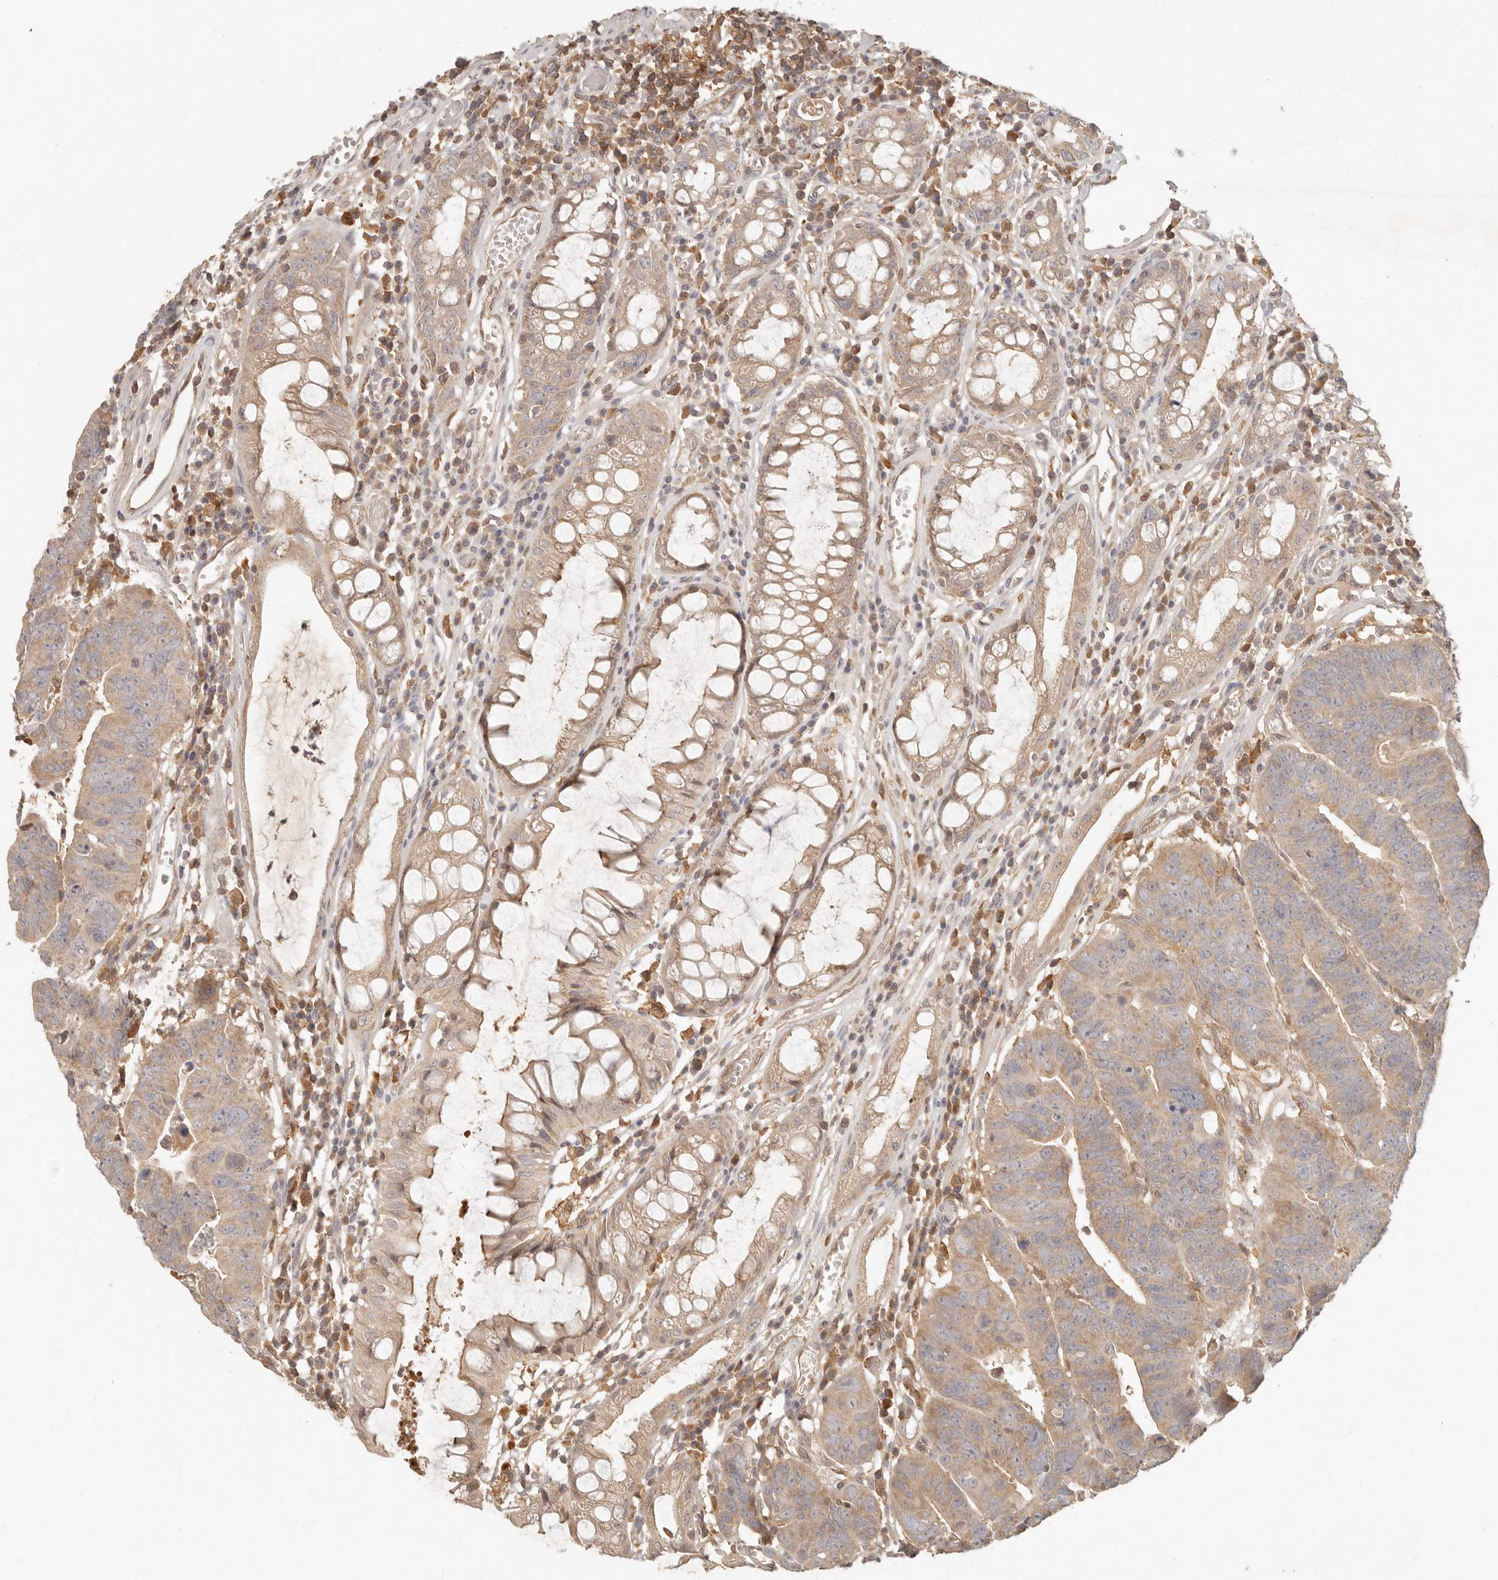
{"staining": {"intensity": "moderate", "quantity": ">75%", "location": "cytoplasmic/membranous"}, "tissue": "colorectal cancer", "cell_type": "Tumor cells", "image_type": "cancer", "snomed": [{"axis": "morphology", "description": "Adenocarcinoma, NOS"}, {"axis": "topography", "description": "Rectum"}], "caption": "Protein staining of colorectal cancer tissue displays moderate cytoplasmic/membranous staining in about >75% of tumor cells. The staining was performed using DAB to visualize the protein expression in brown, while the nuclei were stained in blue with hematoxylin (Magnification: 20x).", "gene": "NECAP2", "patient": {"sex": "female", "age": 65}}